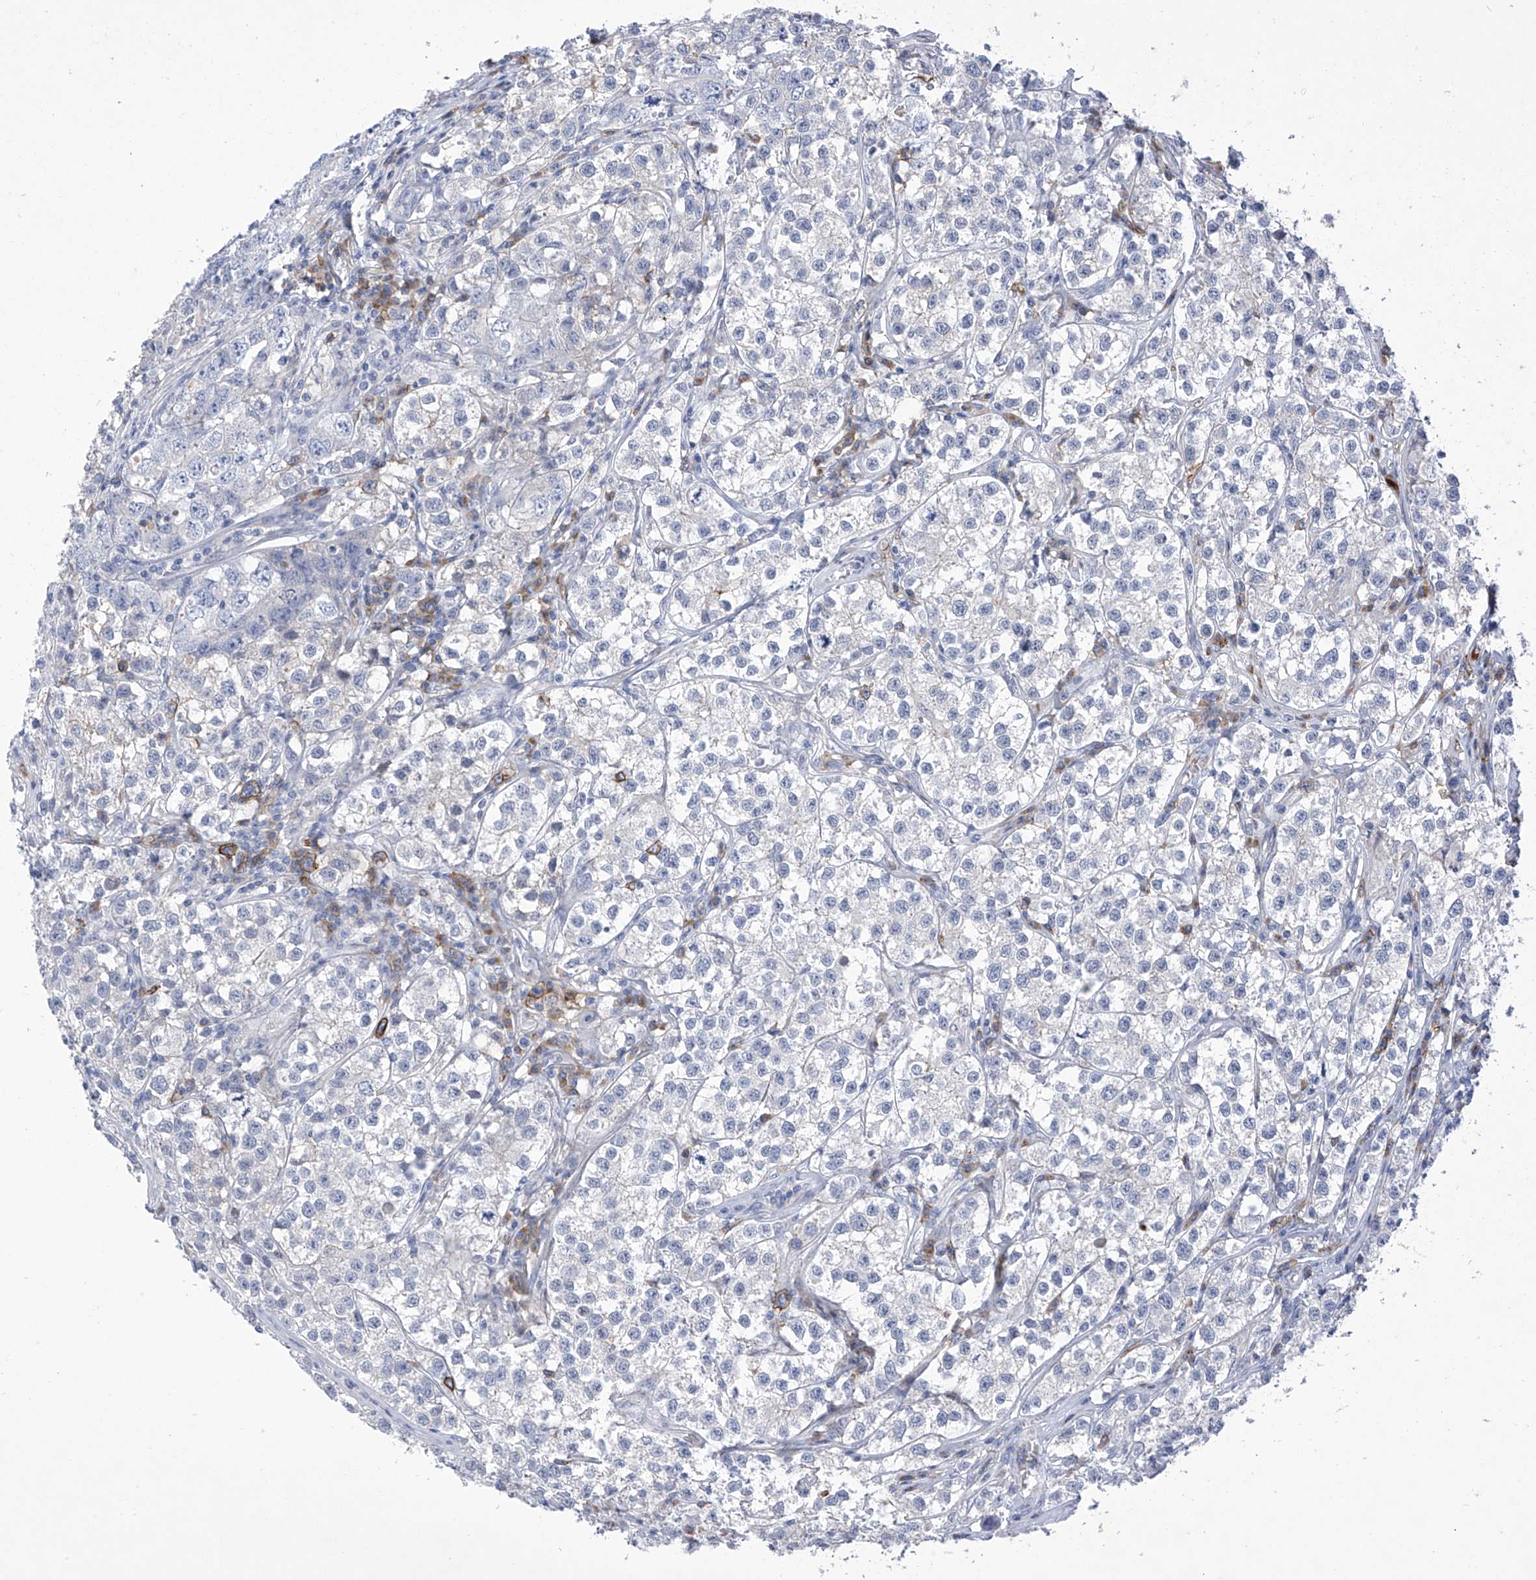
{"staining": {"intensity": "negative", "quantity": "none", "location": "none"}, "tissue": "testis cancer", "cell_type": "Tumor cells", "image_type": "cancer", "snomed": [{"axis": "morphology", "description": "Seminoma, NOS"}, {"axis": "morphology", "description": "Carcinoma, Embryonal, NOS"}, {"axis": "topography", "description": "Testis"}], "caption": "IHC histopathology image of neoplastic tissue: testis seminoma stained with DAB displays no significant protein positivity in tumor cells.", "gene": "SLCO4A1", "patient": {"sex": "male", "age": 43}}